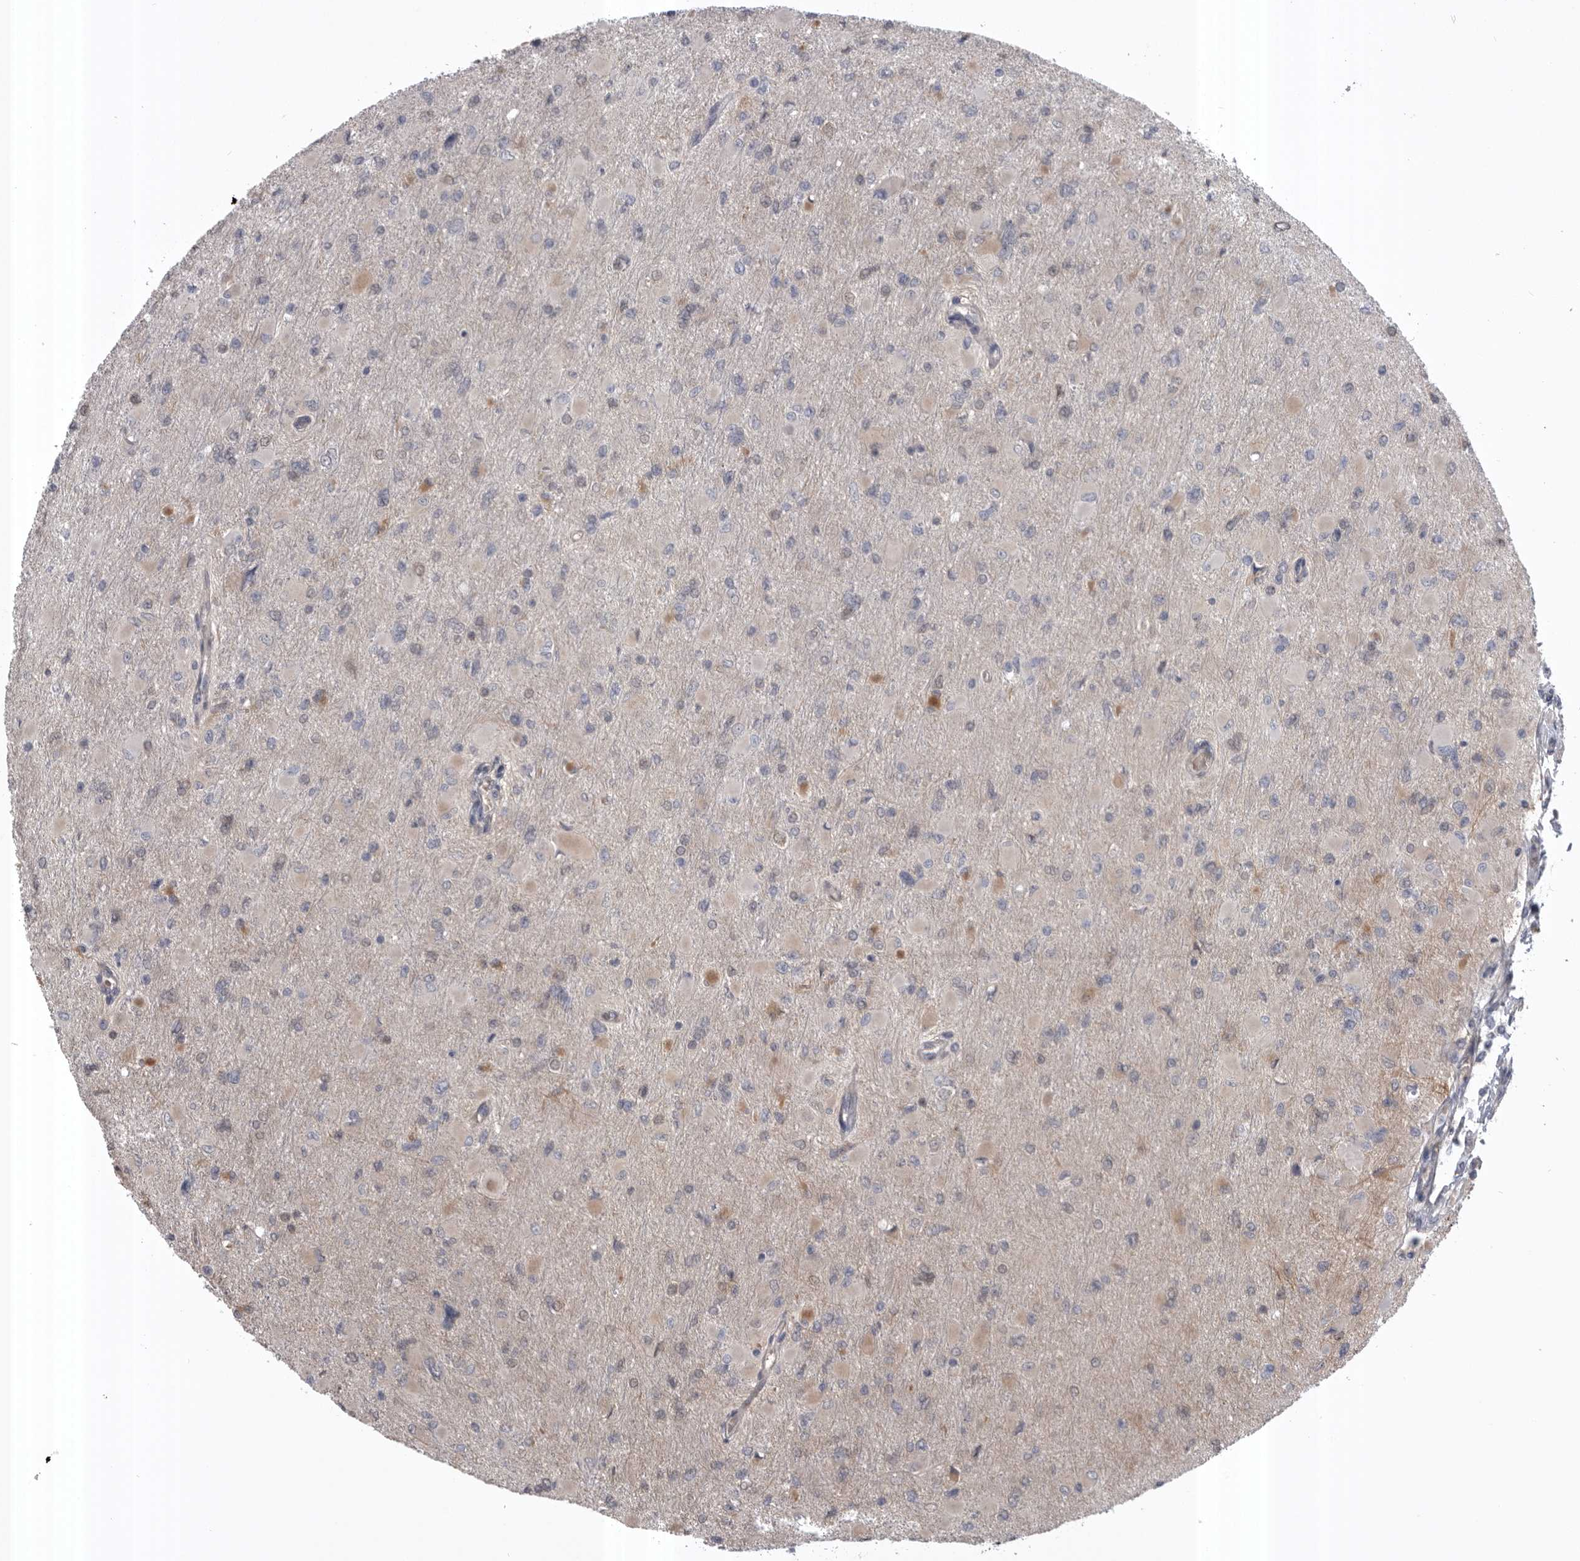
{"staining": {"intensity": "moderate", "quantity": "<25%", "location": "cytoplasmic/membranous"}, "tissue": "glioma", "cell_type": "Tumor cells", "image_type": "cancer", "snomed": [{"axis": "morphology", "description": "Glioma, malignant, High grade"}, {"axis": "topography", "description": "Cerebral cortex"}], "caption": "Tumor cells exhibit low levels of moderate cytoplasmic/membranous staining in about <25% of cells in high-grade glioma (malignant).", "gene": "RAB3GAP2", "patient": {"sex": "female", "age": 36}}